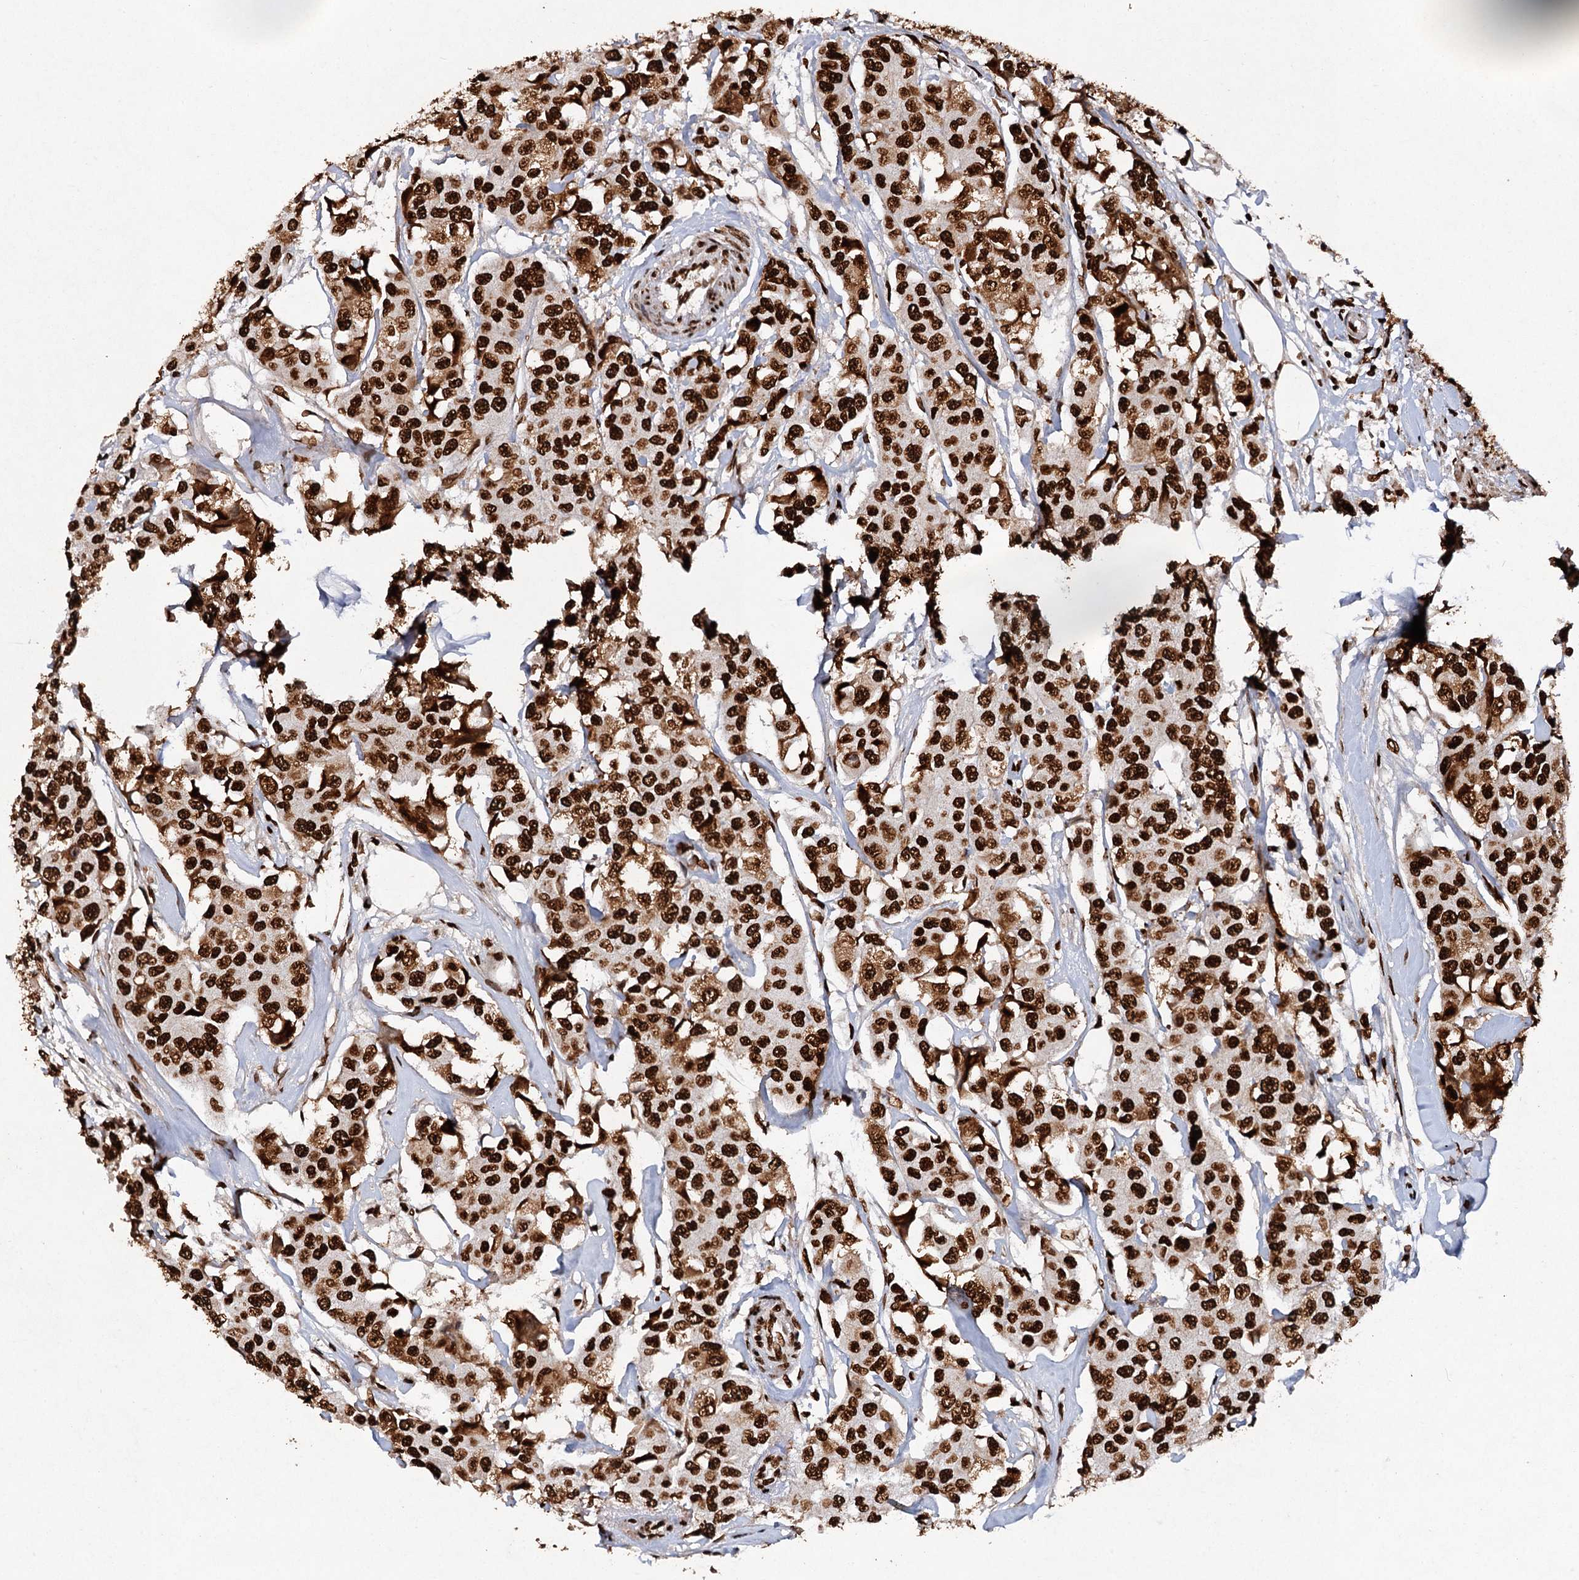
{"staining": {"intensity": "strong", "quantity": ">75%", "location": "cytoplasmic/membranous,nuclear"}, "tissue": "breast cancer", "cell_type": "Tumor cells", "image_type": "cancer", "snomed": [{"axis": "morphology", "description": "Duct carcinoma"}, {"axis": "topography", "description": "Breast"}], "caption": "Brown immunohistochemical staining in human breast intraductal carcinoma displays strong cytoplasmic/membranous and nuclear positivity in approximately >75% of tumor cells.", "gene": "MATR3", "patient": {"sex": "female", "age": 80}}